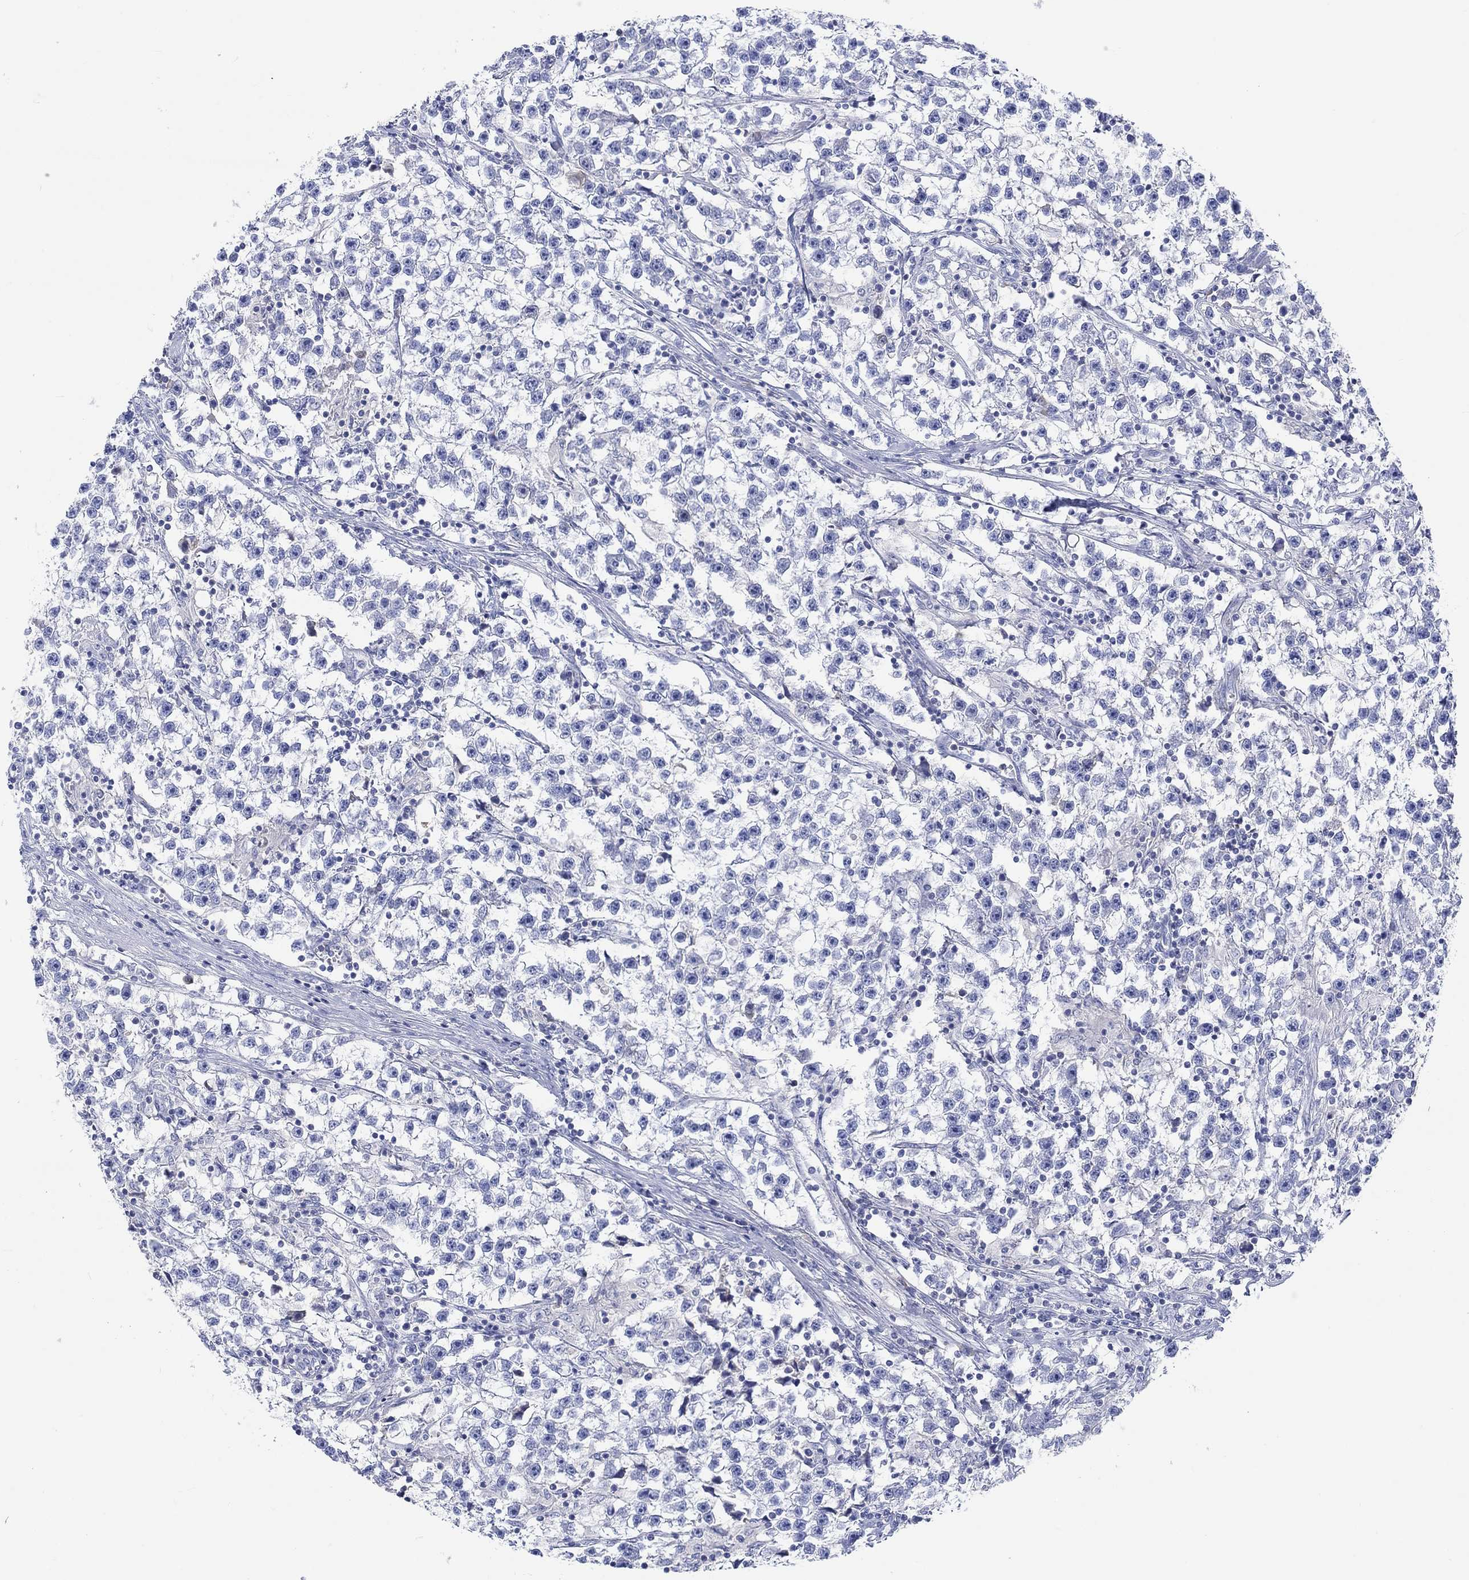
{"staining": {"intensity": "negative", "quantity": "none", "location": "none"}, "tissue": "testis cancer", "cell_type": "Tumor cells", "image_type": "cancer", "snomed": [{"axis": "morphology", "description": "Seminoma, NOS"}, {"axis": "topography", "description": "Testis"}], "caption": "High magnification brightfield microscopy of testis cancer (seminoma) stained with DAB (brown) and counterstained with hematoxylin (blue): tumor cells show no significant staining.", "gene": "GCM1", "patient": {"sex": "male", "age": 59}}